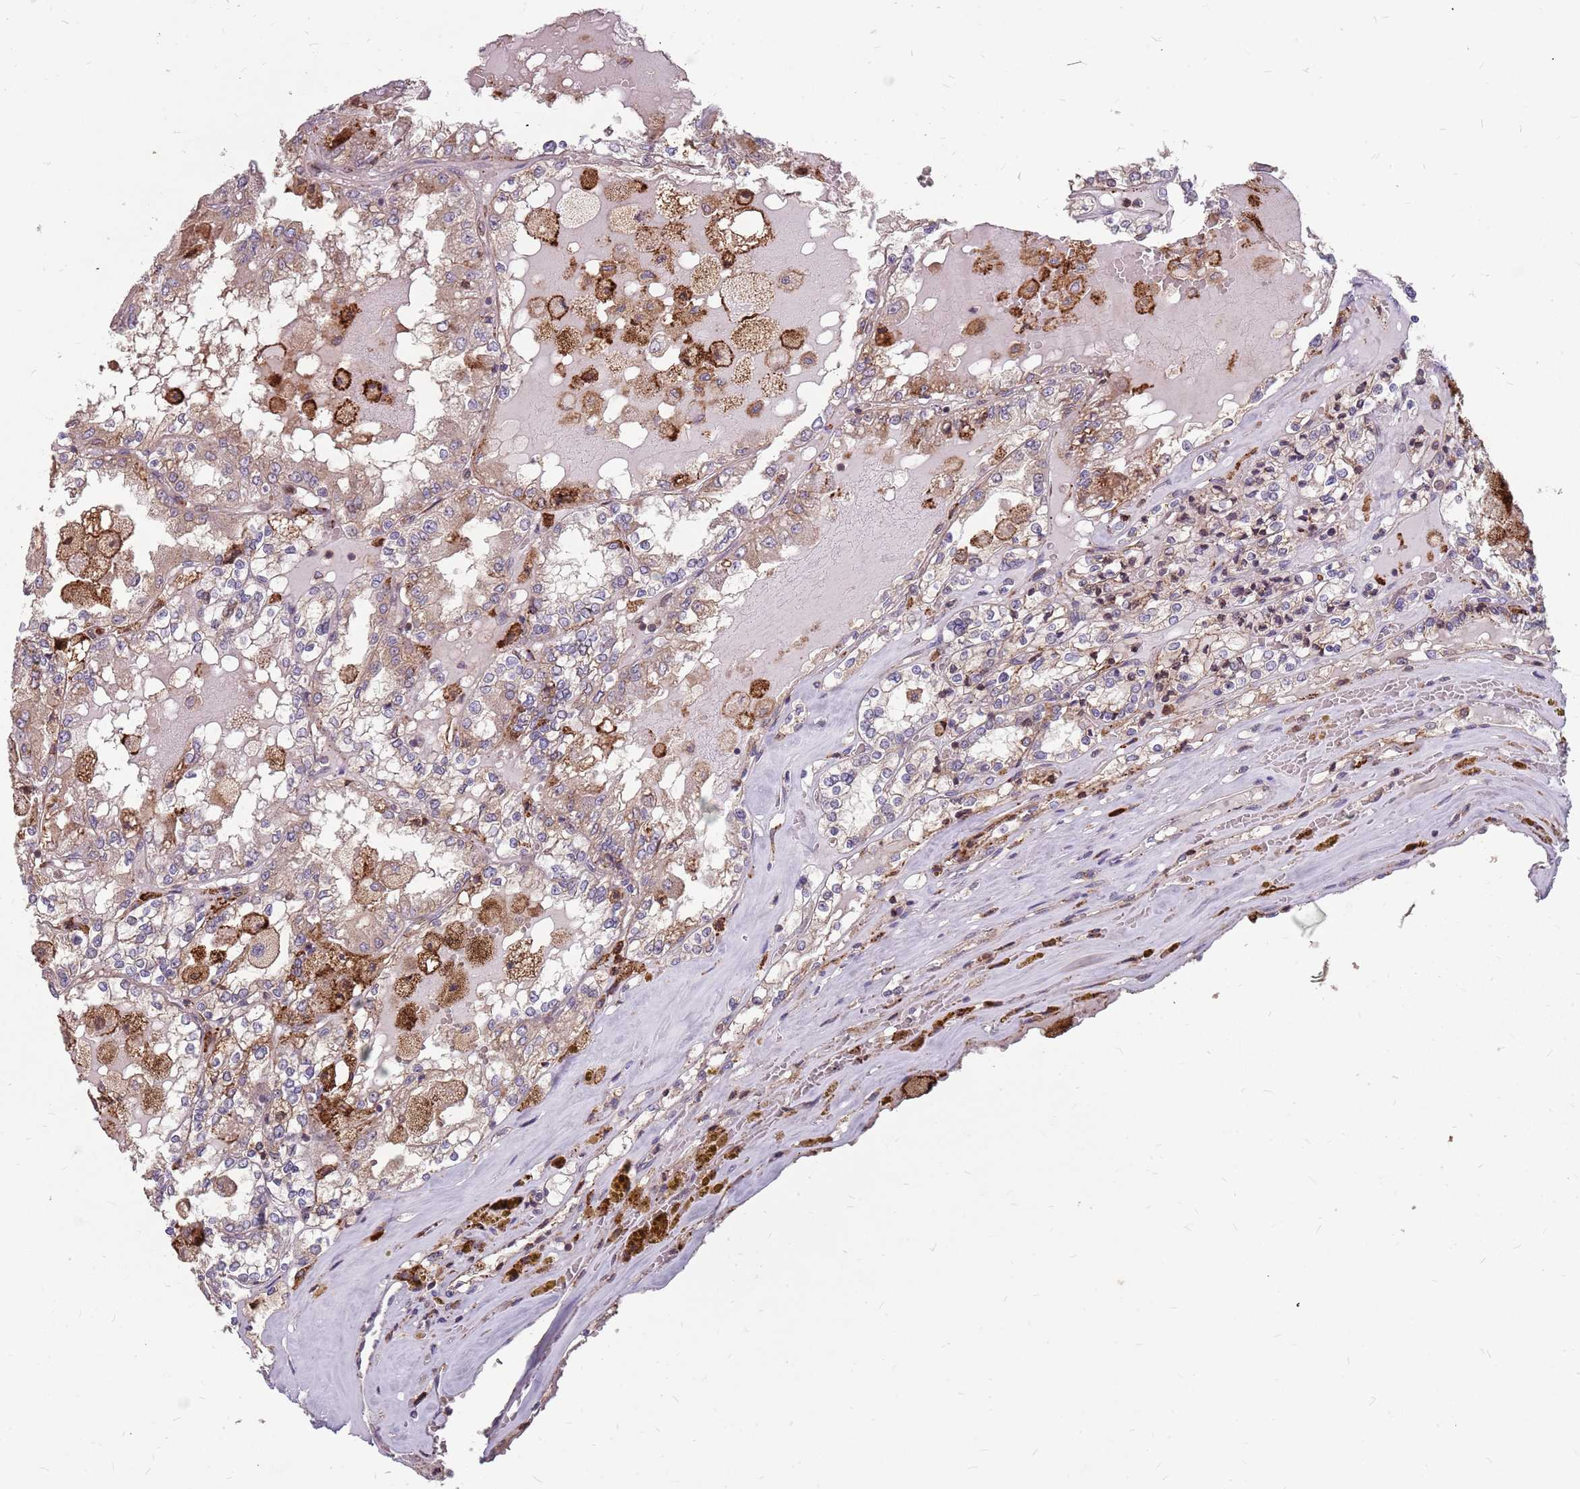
{"staining": {"intensity": "weak", "quantity": "25%-75%", "location": "cytoplasmic/membranous"}, "tissue": "renal cancer", "cell_type": "Tumor cells", "image_type": "cancer", "snomed": [{"axis": "morphology", "description": "Adenocarcinoma, NOS"}, {"axis": "topography", "description": "Kidney"}], "caption": "Protein expression analysis of human renal cancer reveals weak cytoplasmic/membranous staining in approximately 25%-75% of tumor cells. (brown staining indicates protein expression, while blue staining denotes nuclei).", "gene": "NME4", "patient": {"sex": "female", "age": 56}}